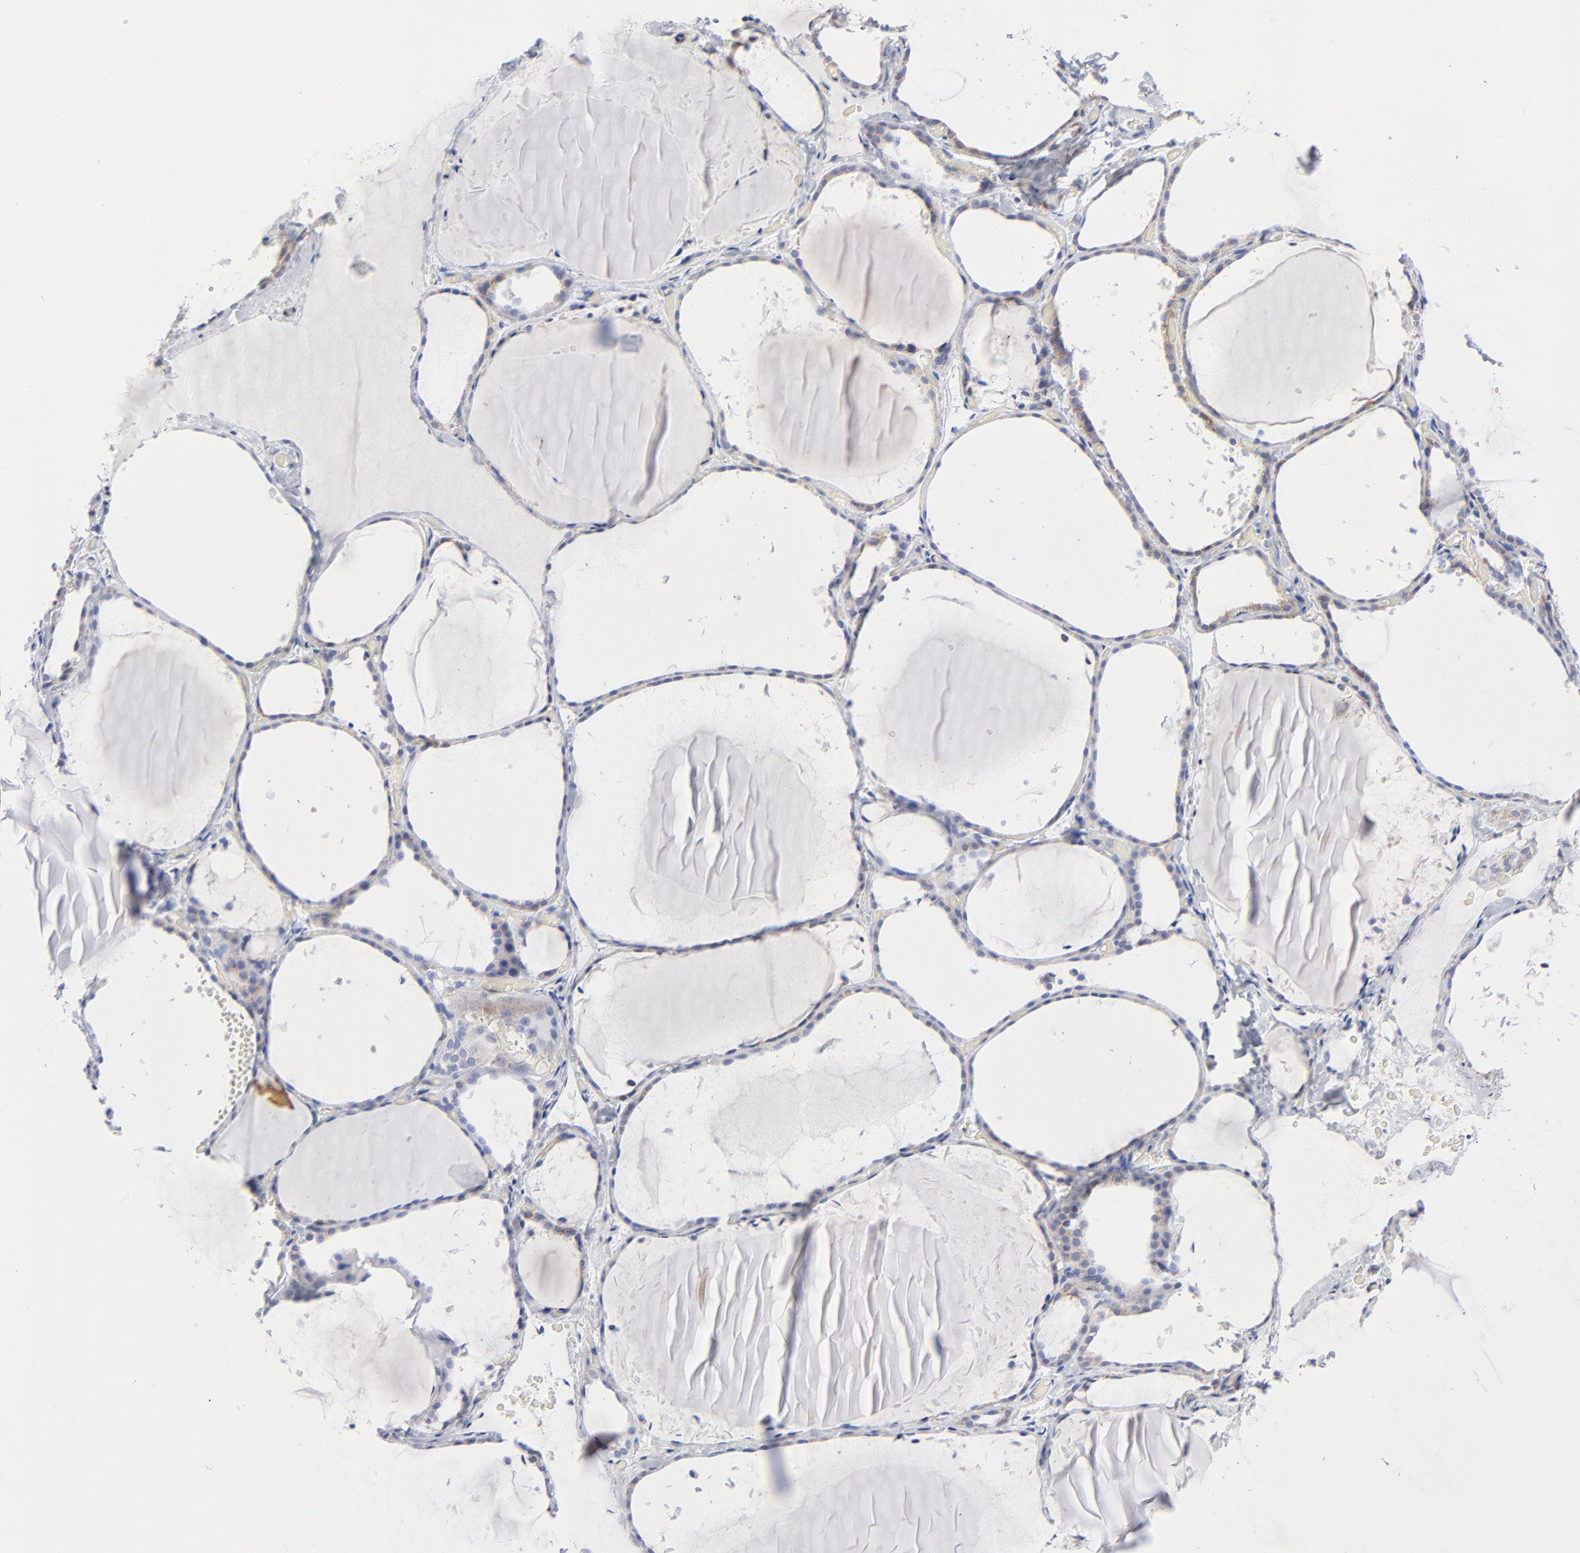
{"staining": {"intensity": "weak", "quantity": ">75%", "location": "cytoplasmic/membranous"}, "tissue": "thyroid gland", "cell_type": "Glandular cells", "image_type": "normal", "snomed": [{"axis": "morphology", "description": "Normal tissue, NOS"}, {"axis": "topography", "description": "Thyroid gland"}], "caption": "Weak cytoplasmic/membranous expression for a protein is identified in about >75% of glandular cells of normal thyroid gland using IHC.", "gene": "CHCHD10", "patient": {"sex": "female", "age": 22}}